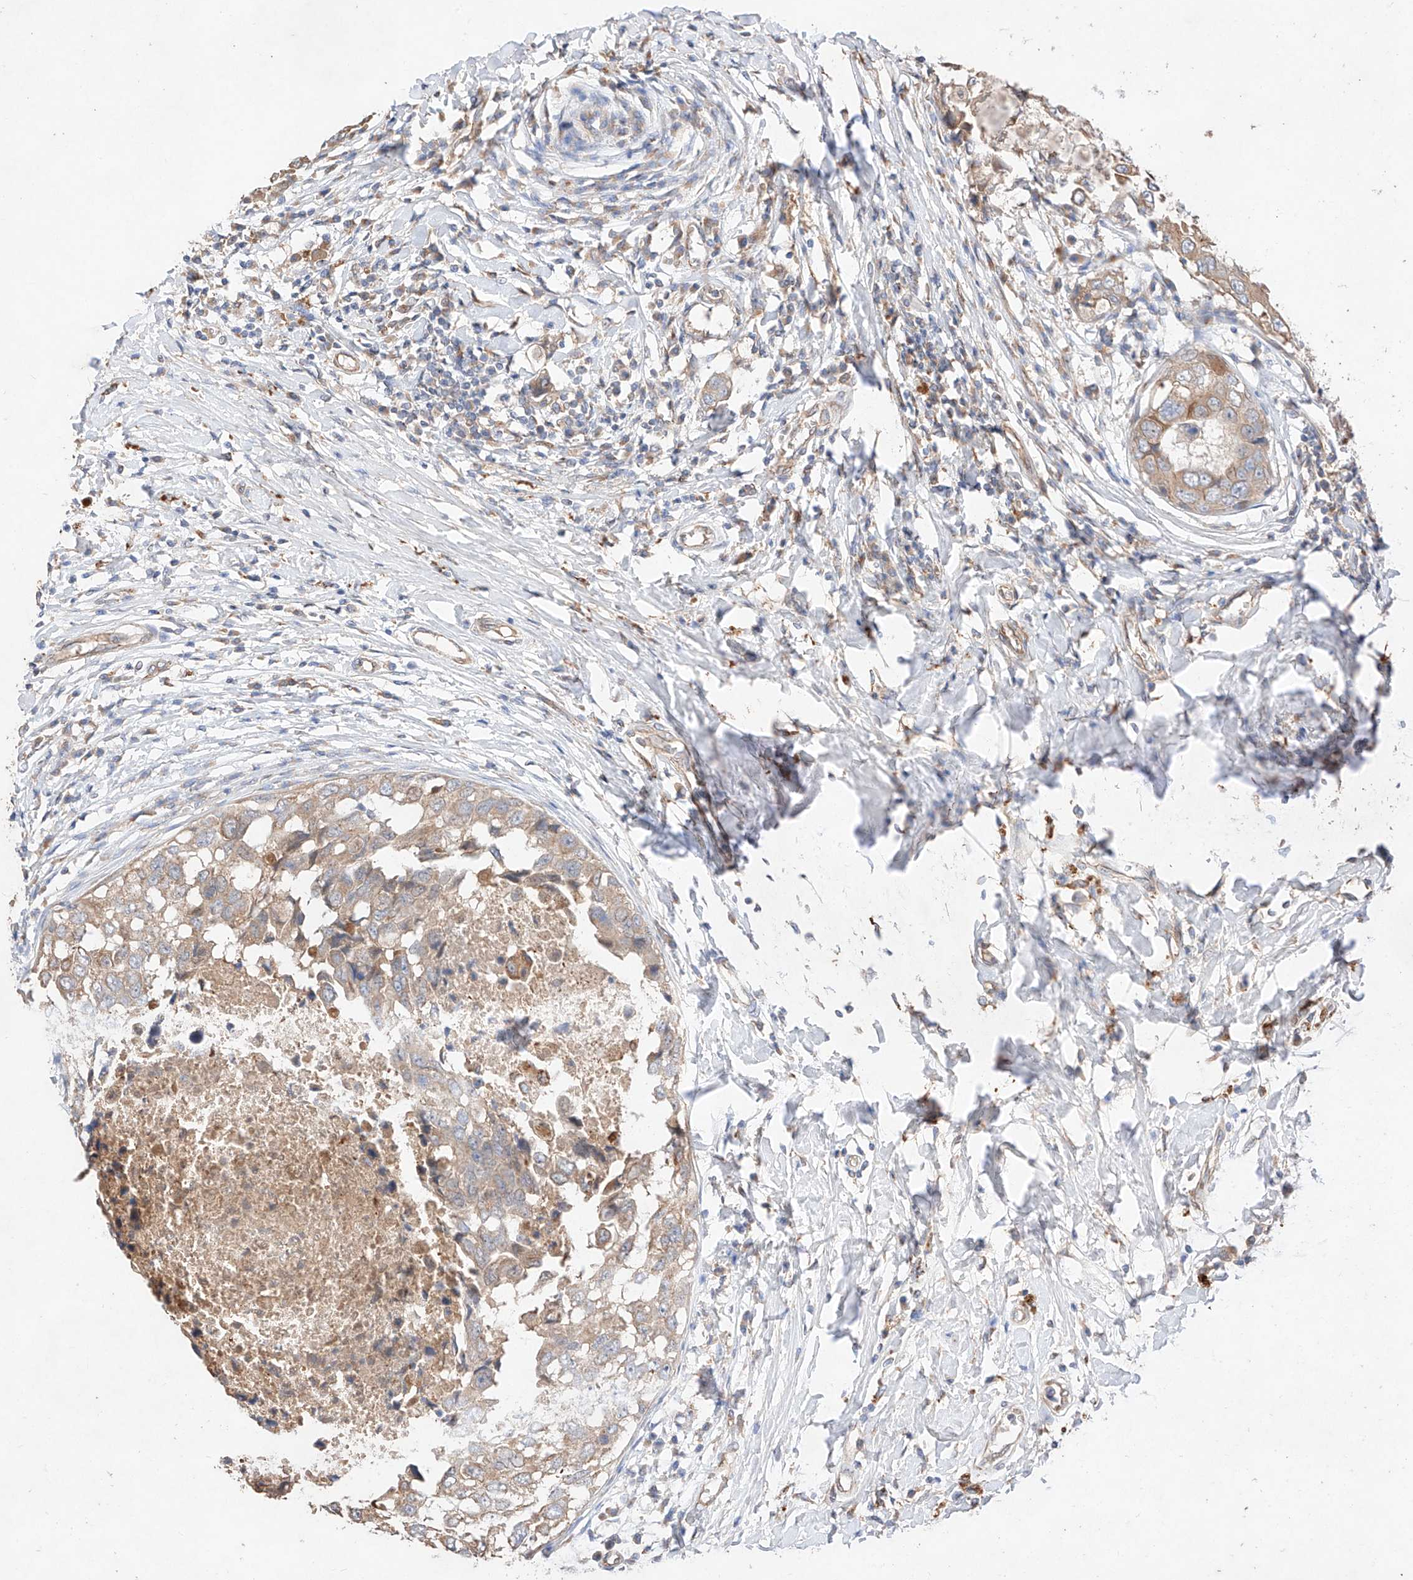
{"staining": {"intensity": "weak", "quantity": ">75%", "location": "cytoplasmic/membranous"}, "tissue": "breast cancer", "cell_type": "Tumor cells", "image_type": "cancer", "snomed": [{"axis": "morphology", "description": "Duct carcinoma"}, {"axis": "topography", "description": "Breast"}], "caption": "Breast cancer stained with a brown dye demonstrates weak cytoplasmic/membranous positive positivity in about >75% of tumor cells.", "gene": "C6orf62", "patient": {"sex": "female", "age": 27}}